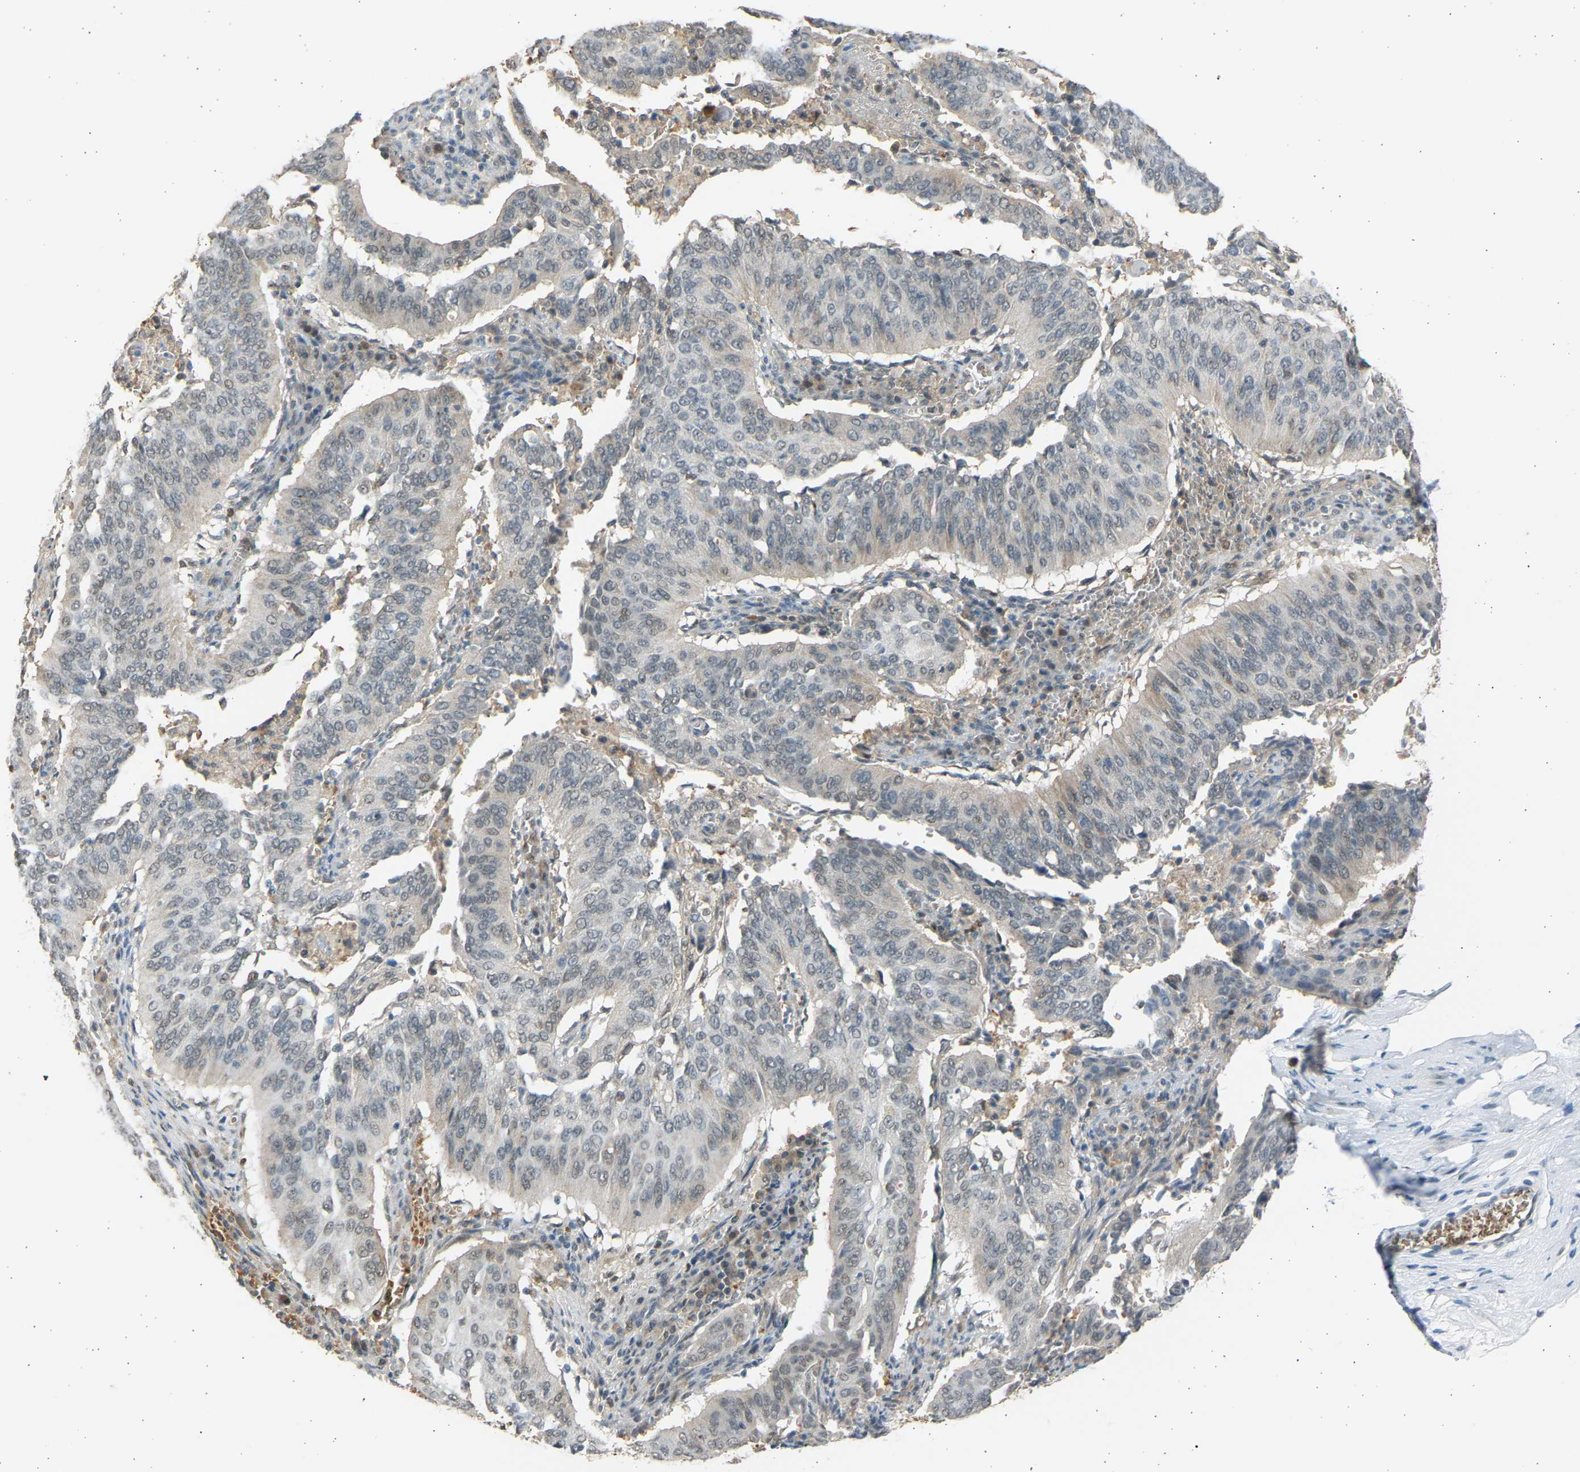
{"staining": {"intensity": "weak", "quantity": "25%-75%", "location": "nuclear"}, "tissue": "cervical cancer", "cell_type": "Tumor cells", "image_type": "cancer", "snomed": [{"axis": "morphology", "description": "Squamous cell carcinoma, NOS"}, {"axis": "topography", "description": "Cervix"}], "caption": "Weak nuclear expression is seen in about 25%-75% of tumor cells in cervical squamous cell carcinoma. Nuclei are stained in blue.", "gene": "BIRC2", "patient": {"sex": "female", "age": 39}}